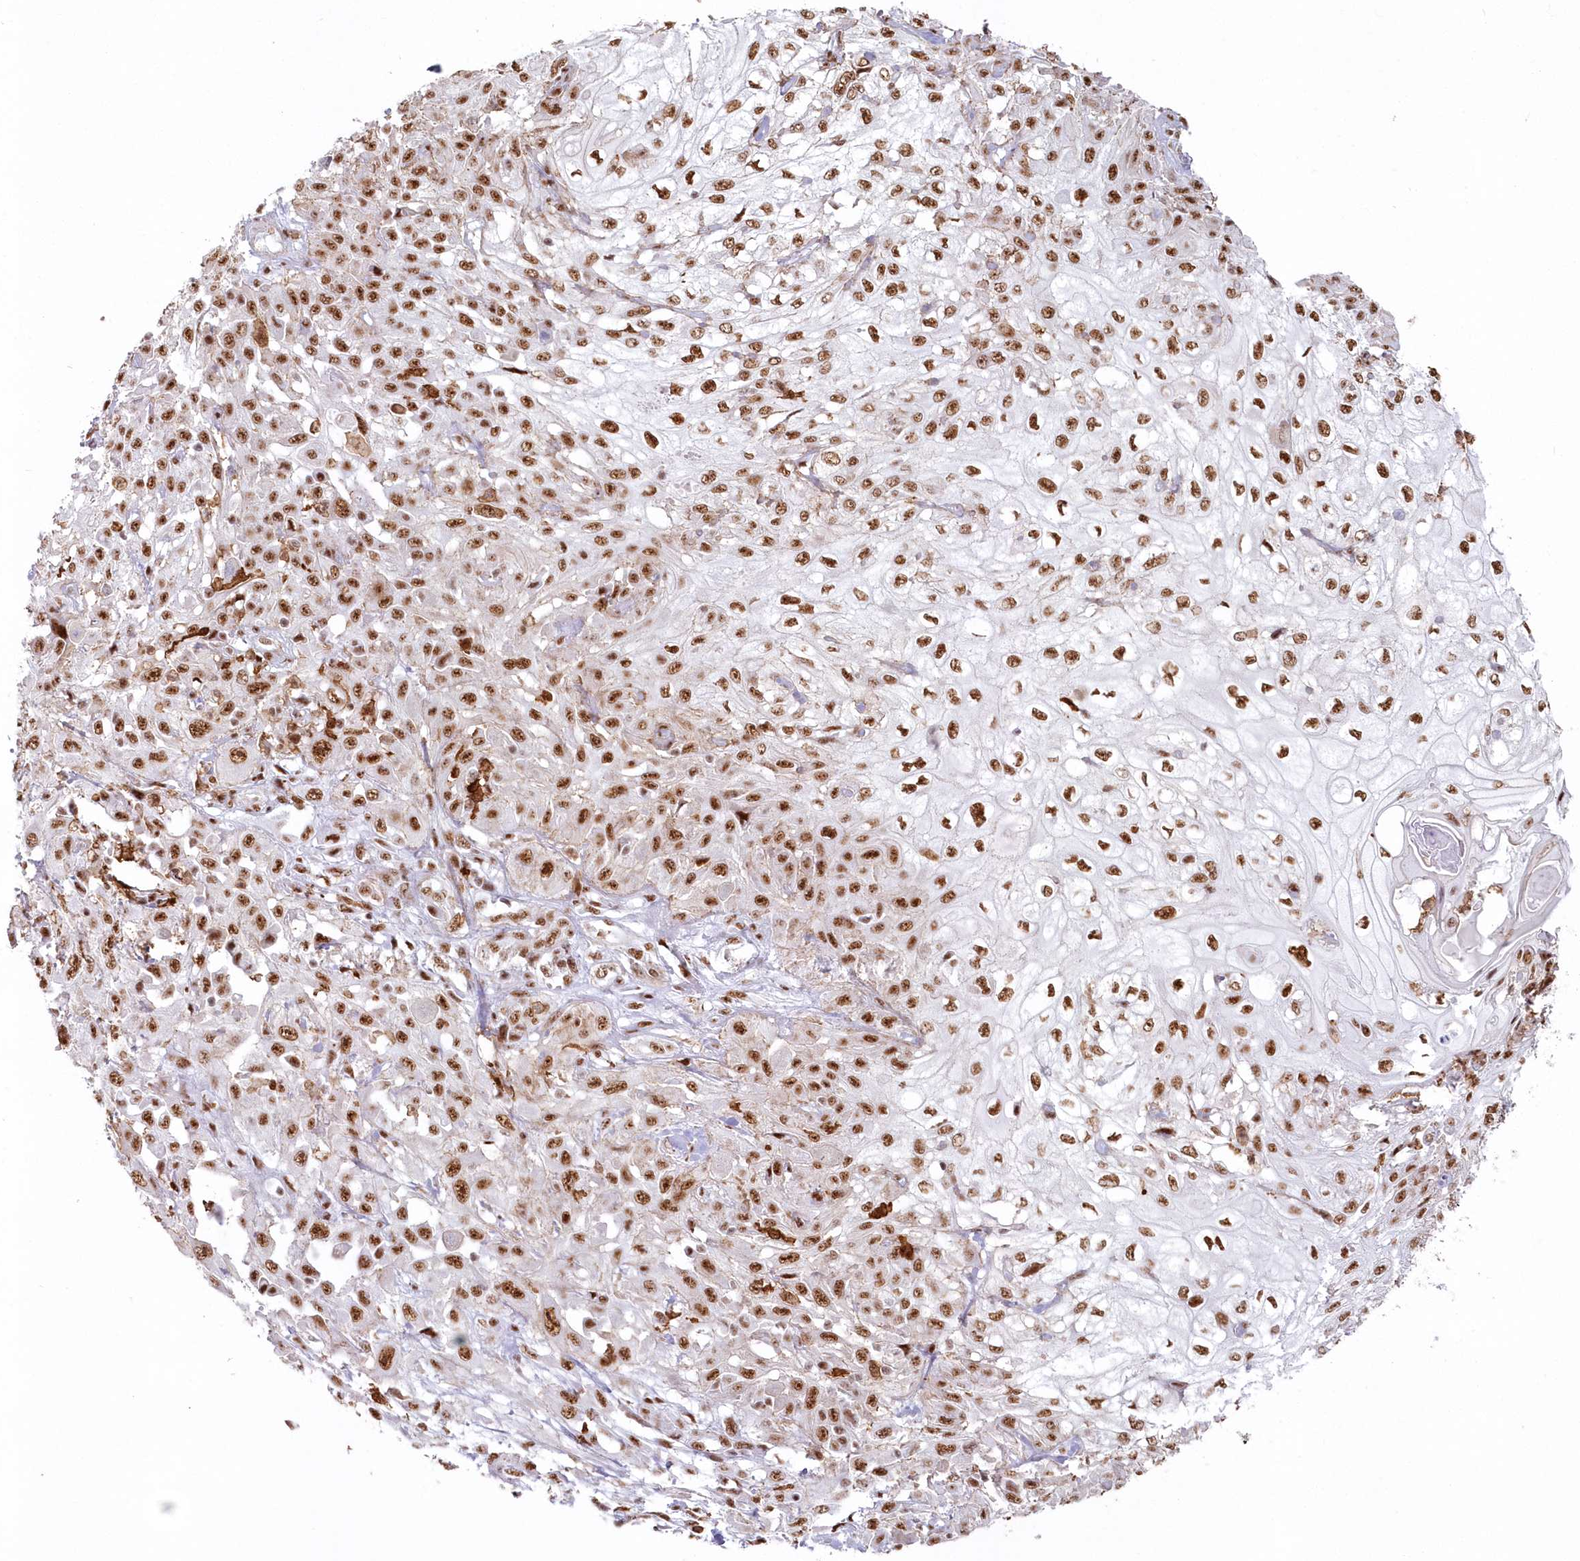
{"staining": {"intensity": "strong", "quantity": ">75%", "location": "nuclear"}, "tissue": "skin cancer", "cell_type": "Tumor cells", "image_type": "cancer", "snomed": [{"axis": "morphology", "description": "Squamous cell carcinoma, NOS"}, {"axis": "morphology", "description": "Squamous cell carcinoma, metastatic, NOS"}, {"axis": "topography", "description": "Skin"}, {"axis": "topography", "description": "Lymph node"}], "caption": "Skin cancer was stained to show a protein in brown. There is high levels of strong nuclear expression in approximately >75% of tumor cells.", "gene": "DDX46", "patient": {"sex": "male", "age": 75}}